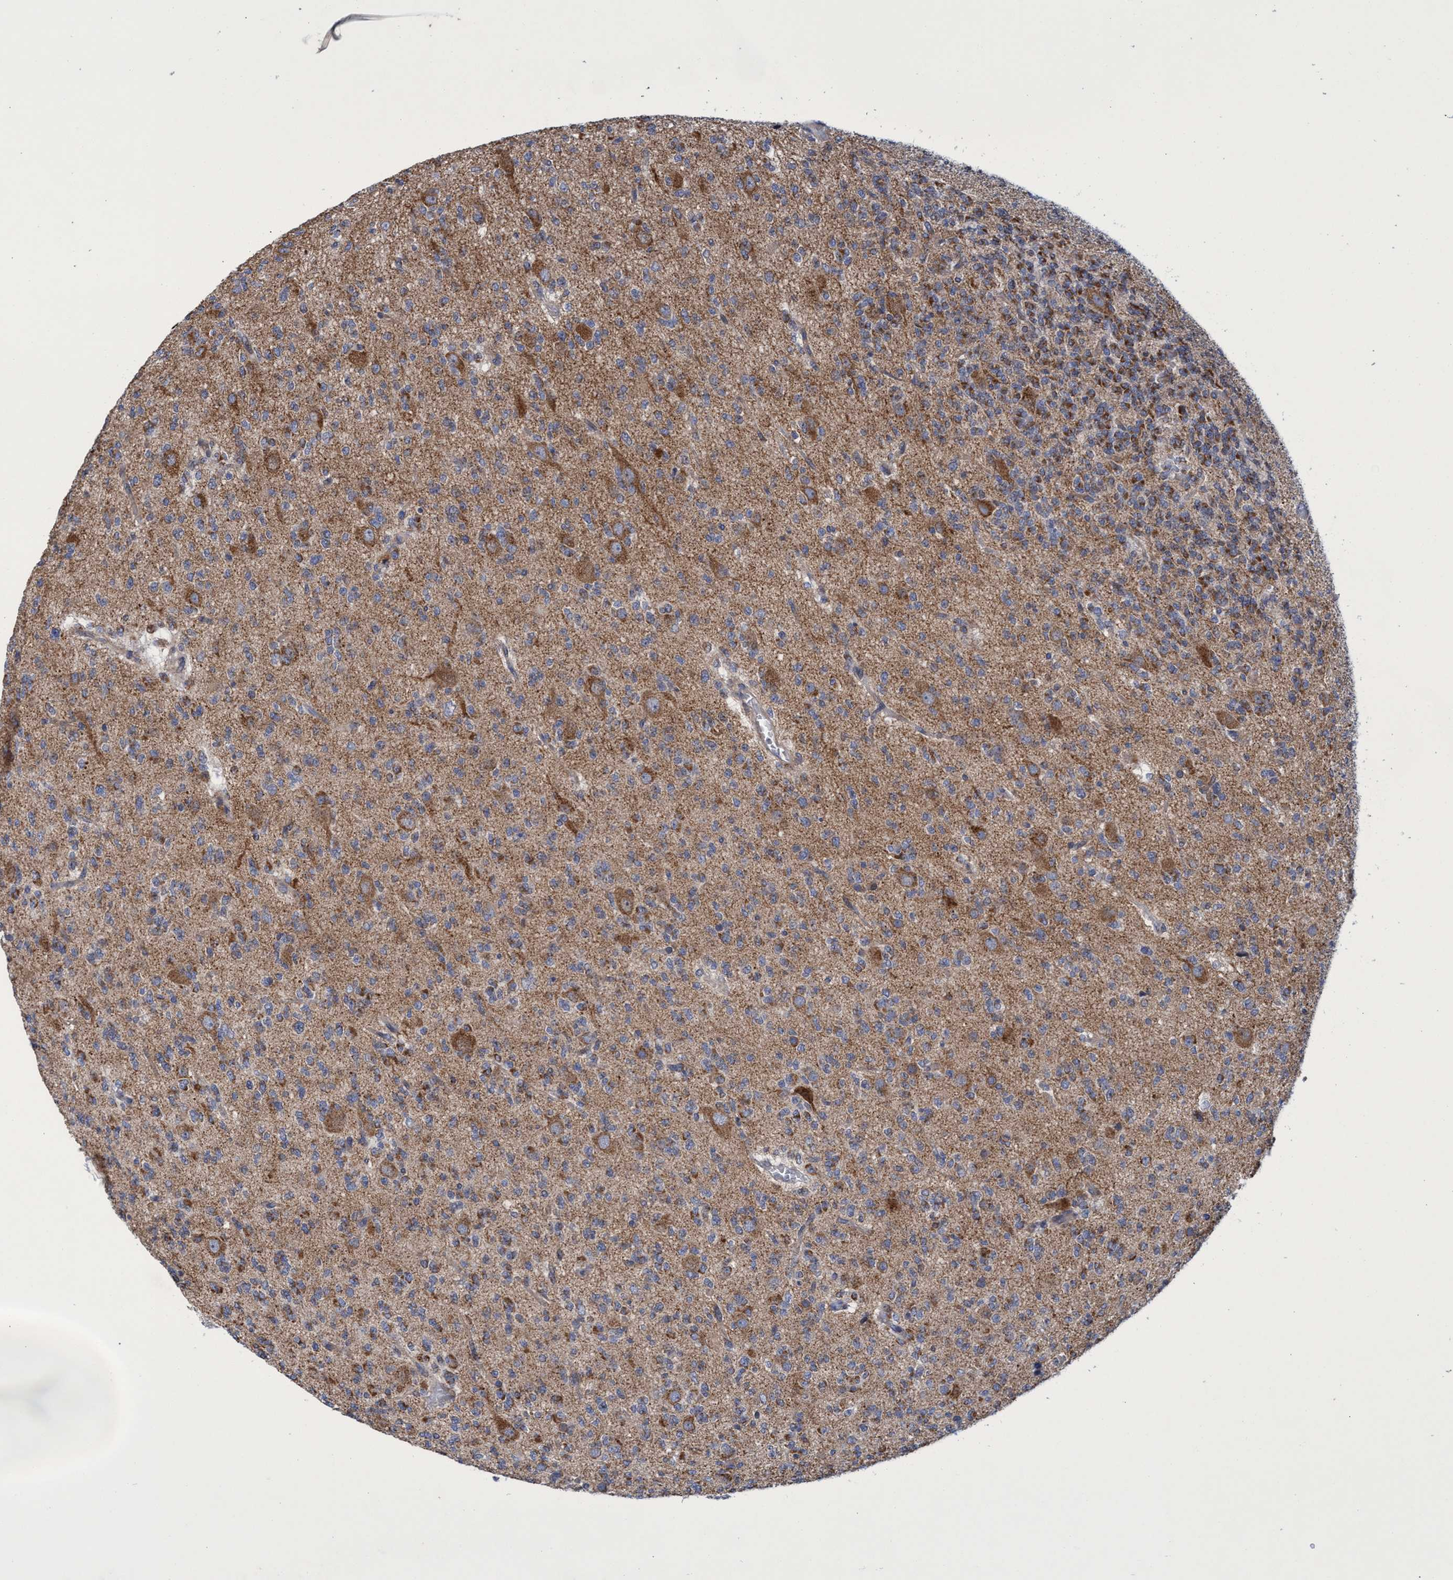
{"staining": {"intensity": "weak", "quantity": ">75%", "location": "cytoplasmic/membranous"}, "tissue": "glioma", "cell_type": "Tumor cells", "image_type": "cancer", "snomed": [{"axis": "morphology", "description": "Glioma, malignant, Low grade"}, {"axis": "topography", "description": "Brain"}], "caption": "Malignant low-grade glioma tissue exhibits weak cytoplasmic/membranous staining in approximately >75% of tumor cells Using DAB (brown) and hematoxylin (blue) stains, captured at high magnification using brightfield microscopy.", "gene": "NAT16", "patient": {"sex": "male", "age": 38}}